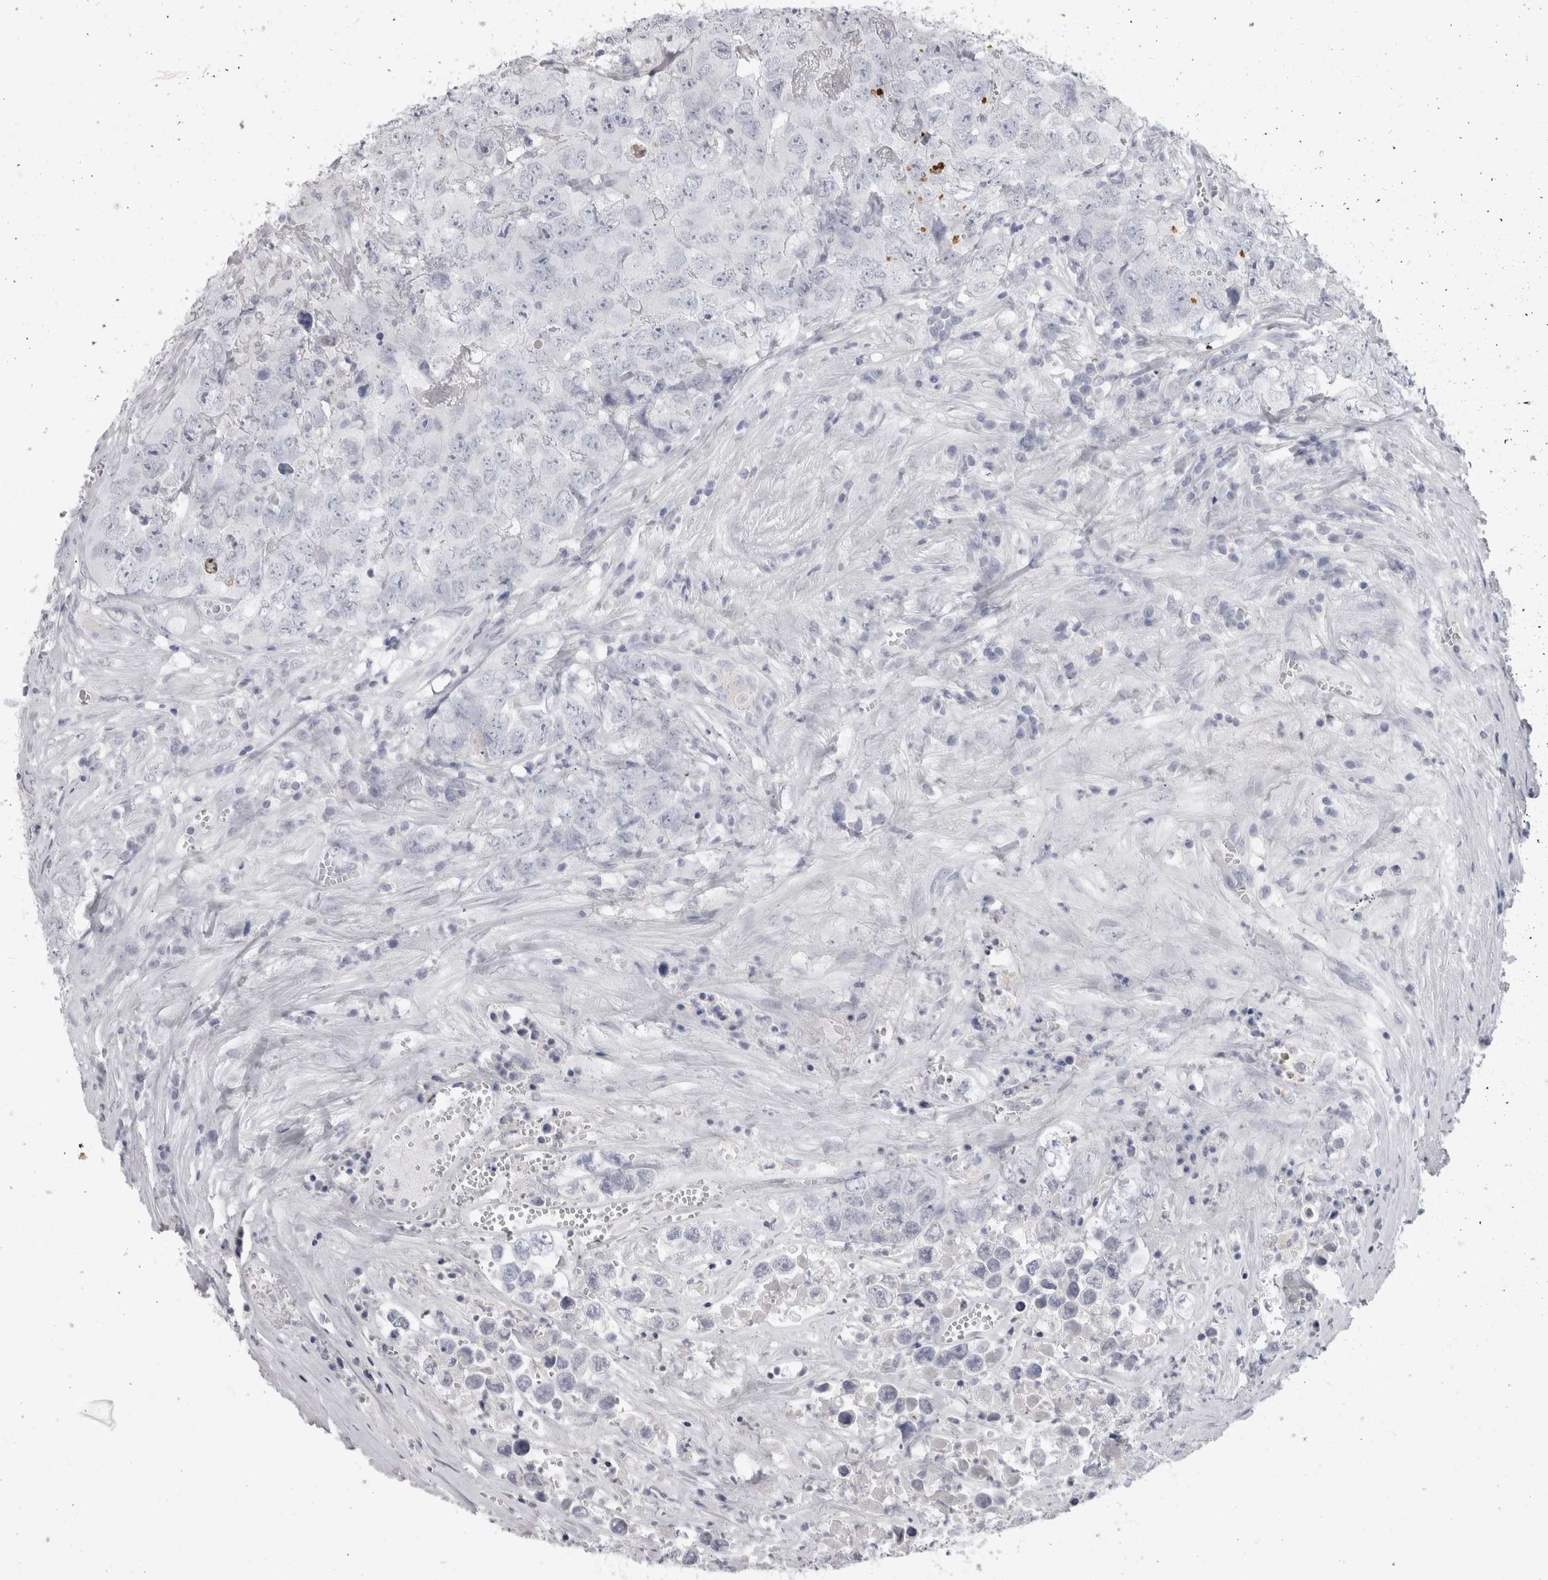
{"staining": {"intensity": "negative", "quantity": "none", "location": "none"}, "tissue": "testis cancer", "cell_type": "Tumor cells", "image_type": "cancer", "snomed": [{"axis": "morphology", "description": "Seminoma, NOS"}, {"axis": "morphology", "description": "Carcinoma, Embryonal, NOS"}, {"axis": "topography", "description": "Testis"}], "caption": "The image shows no staining of tumor cells in testis seminoma. (Stains: DAB (3,3'-diaminobenzidine) IHC with hematoxylin counter stain, Microscopy: brightfield microscopy at high magnification).", "gene": "ADAM2", "patient": {"sex": "male", "age": 43}}